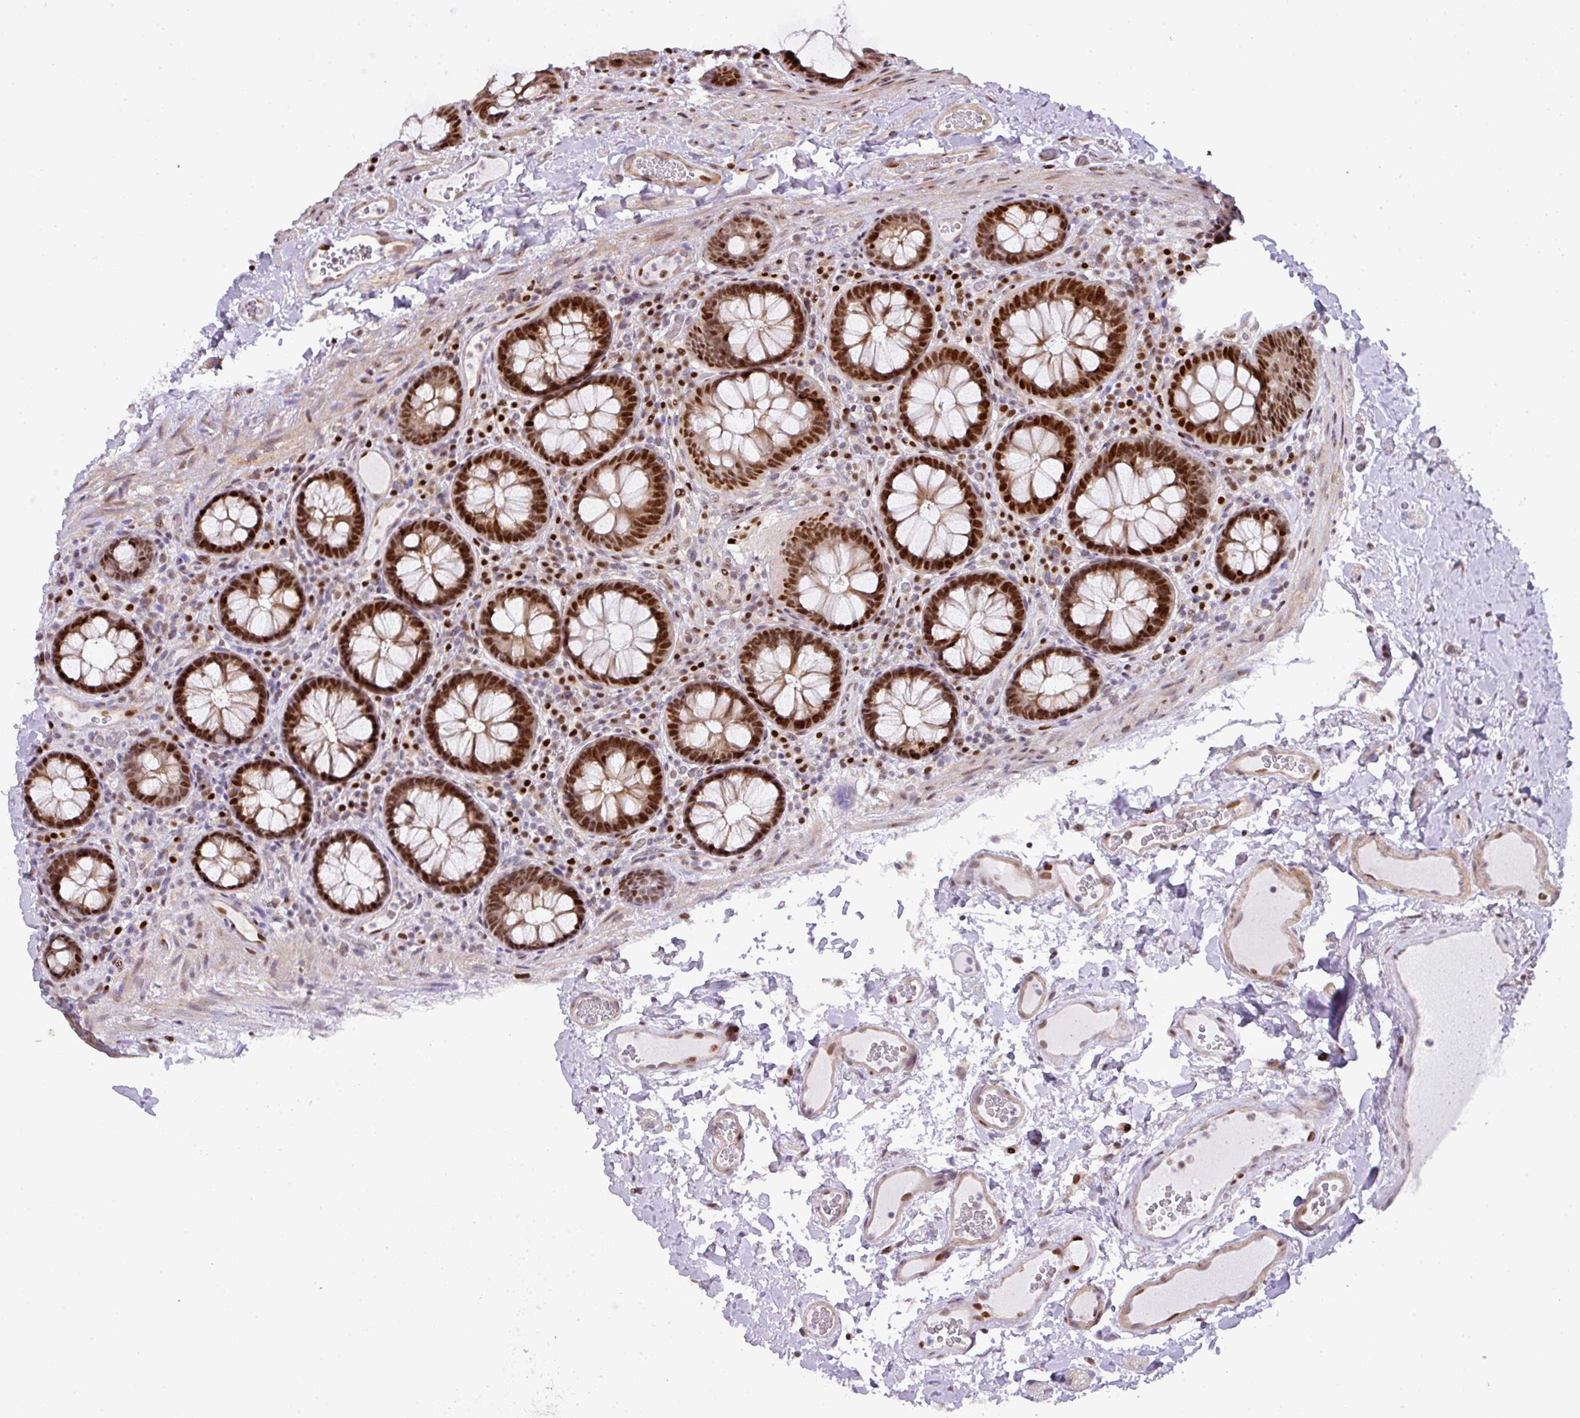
{"staining": {"intensity": "moderate", "quantity": ">75%", "location": "nuclear"}, "tissue": "colon", "cell_type": "Endothelial cells", "image_type": "normal", "snomed": [{"axis": "morphology", "description": "Normal tissue, NOS"}, {"axis": "topography", "description": "Colon"}], "caption": "A brown stain labels moderate nuclear staining of a protein in endothelial cells of benign colon.", "gene": "MYSM1", "patient": {"sex": "male", "age": 84}}